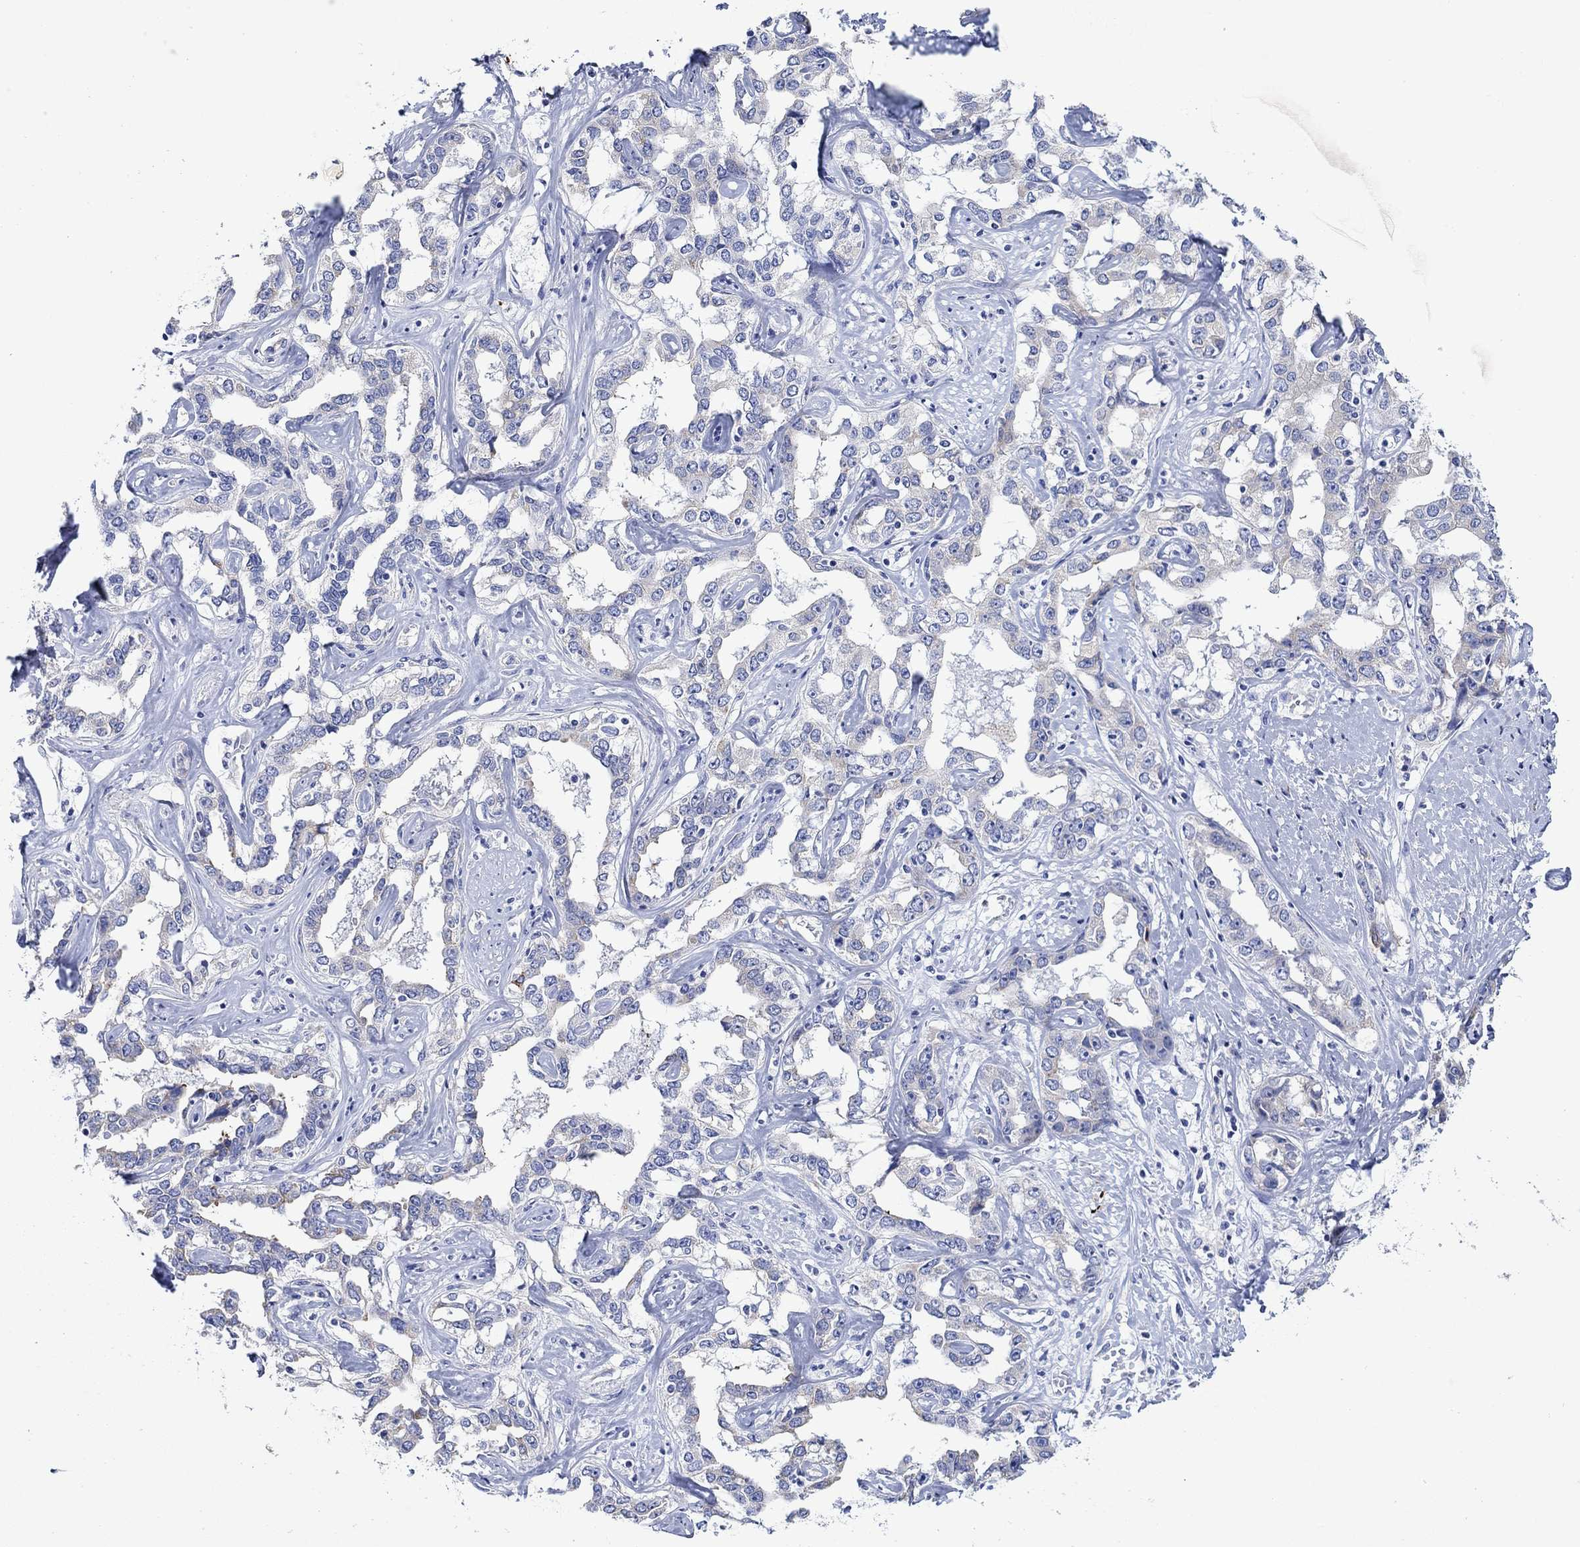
{"staining": {"intensity": "weak", "quantity": "<25%", "location": "cytoplasmic/membranous"}, "tissue": "liver cancer", "cell_type": "Tumor cells", "image_type": "cancer", "snomed": [{"axis": "morphology", "description": "Cholangiocarcinoma"}, {"axis": "topography", "description": "Liver"}], "caption": "The histopathology image shows no staining of tumor cells in cholangiocarcinoma (liver). (DAB immunohistochemistry (IHC) visualized using brightfield microscopy, high magnification).", "gene": "P2RY6", "patient": {"sex": "male", "age": 59}}